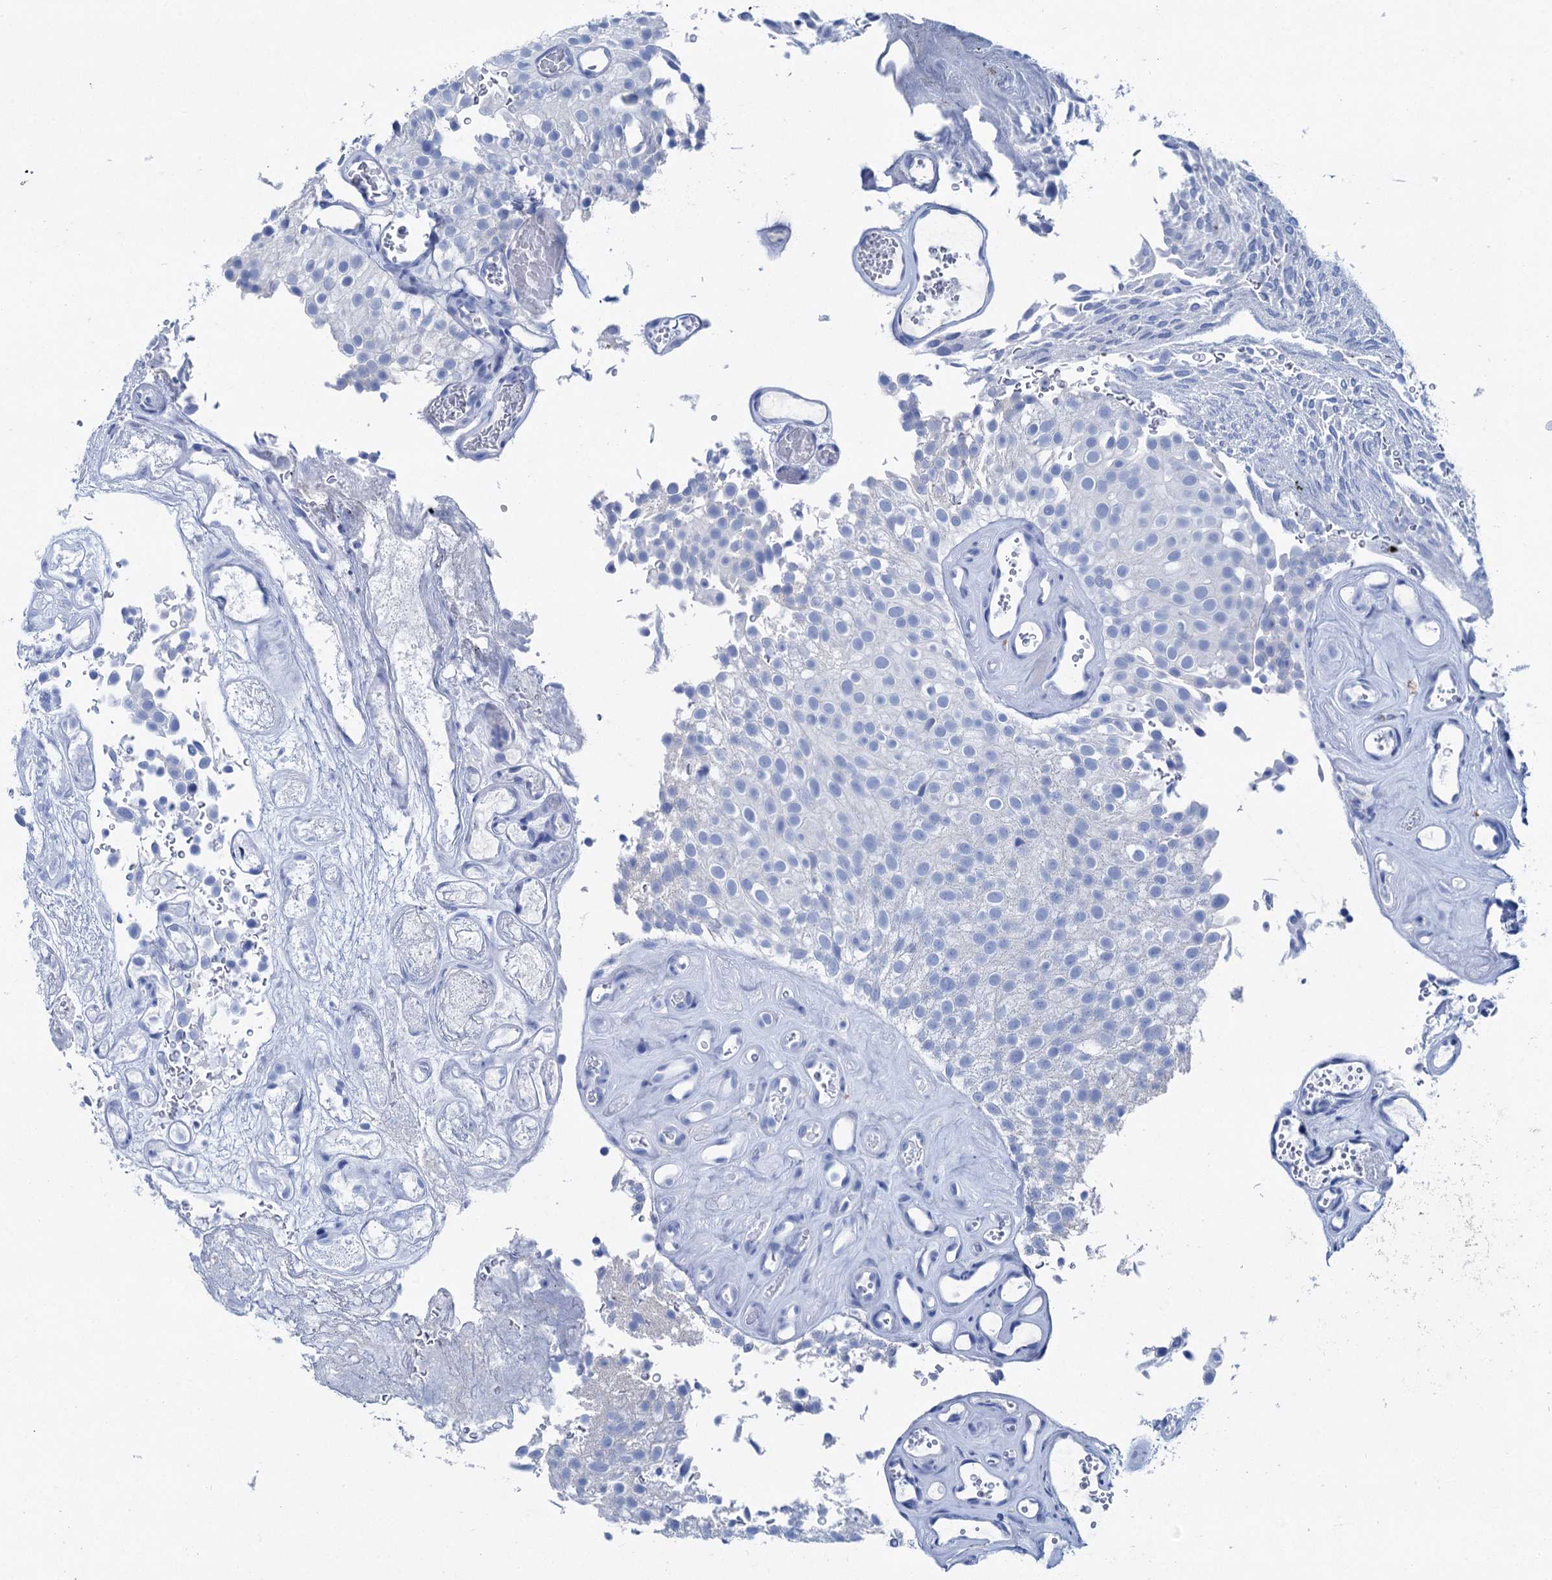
{"staining": {"intensity": "negative", "quantity": "none", "location": "none"}, "tissue": "urothelial cancer", "cell_type": "Tumor cells", "image_type": "cancer", "snomed": [{"axis": "morphology", "description": "Urothelial carcinoma, Low grade"}, {"axis": "topography", "description": "Urinary bladder"}], "caption": "DAB (3,3'-diaminobenzidine) immunohistochemical staining of low-grade urothelial carcinoma exhibits no significant staining in tumor cells.", "gene": "BRINP1", "patient": {"sex": "male", "age": 78}}